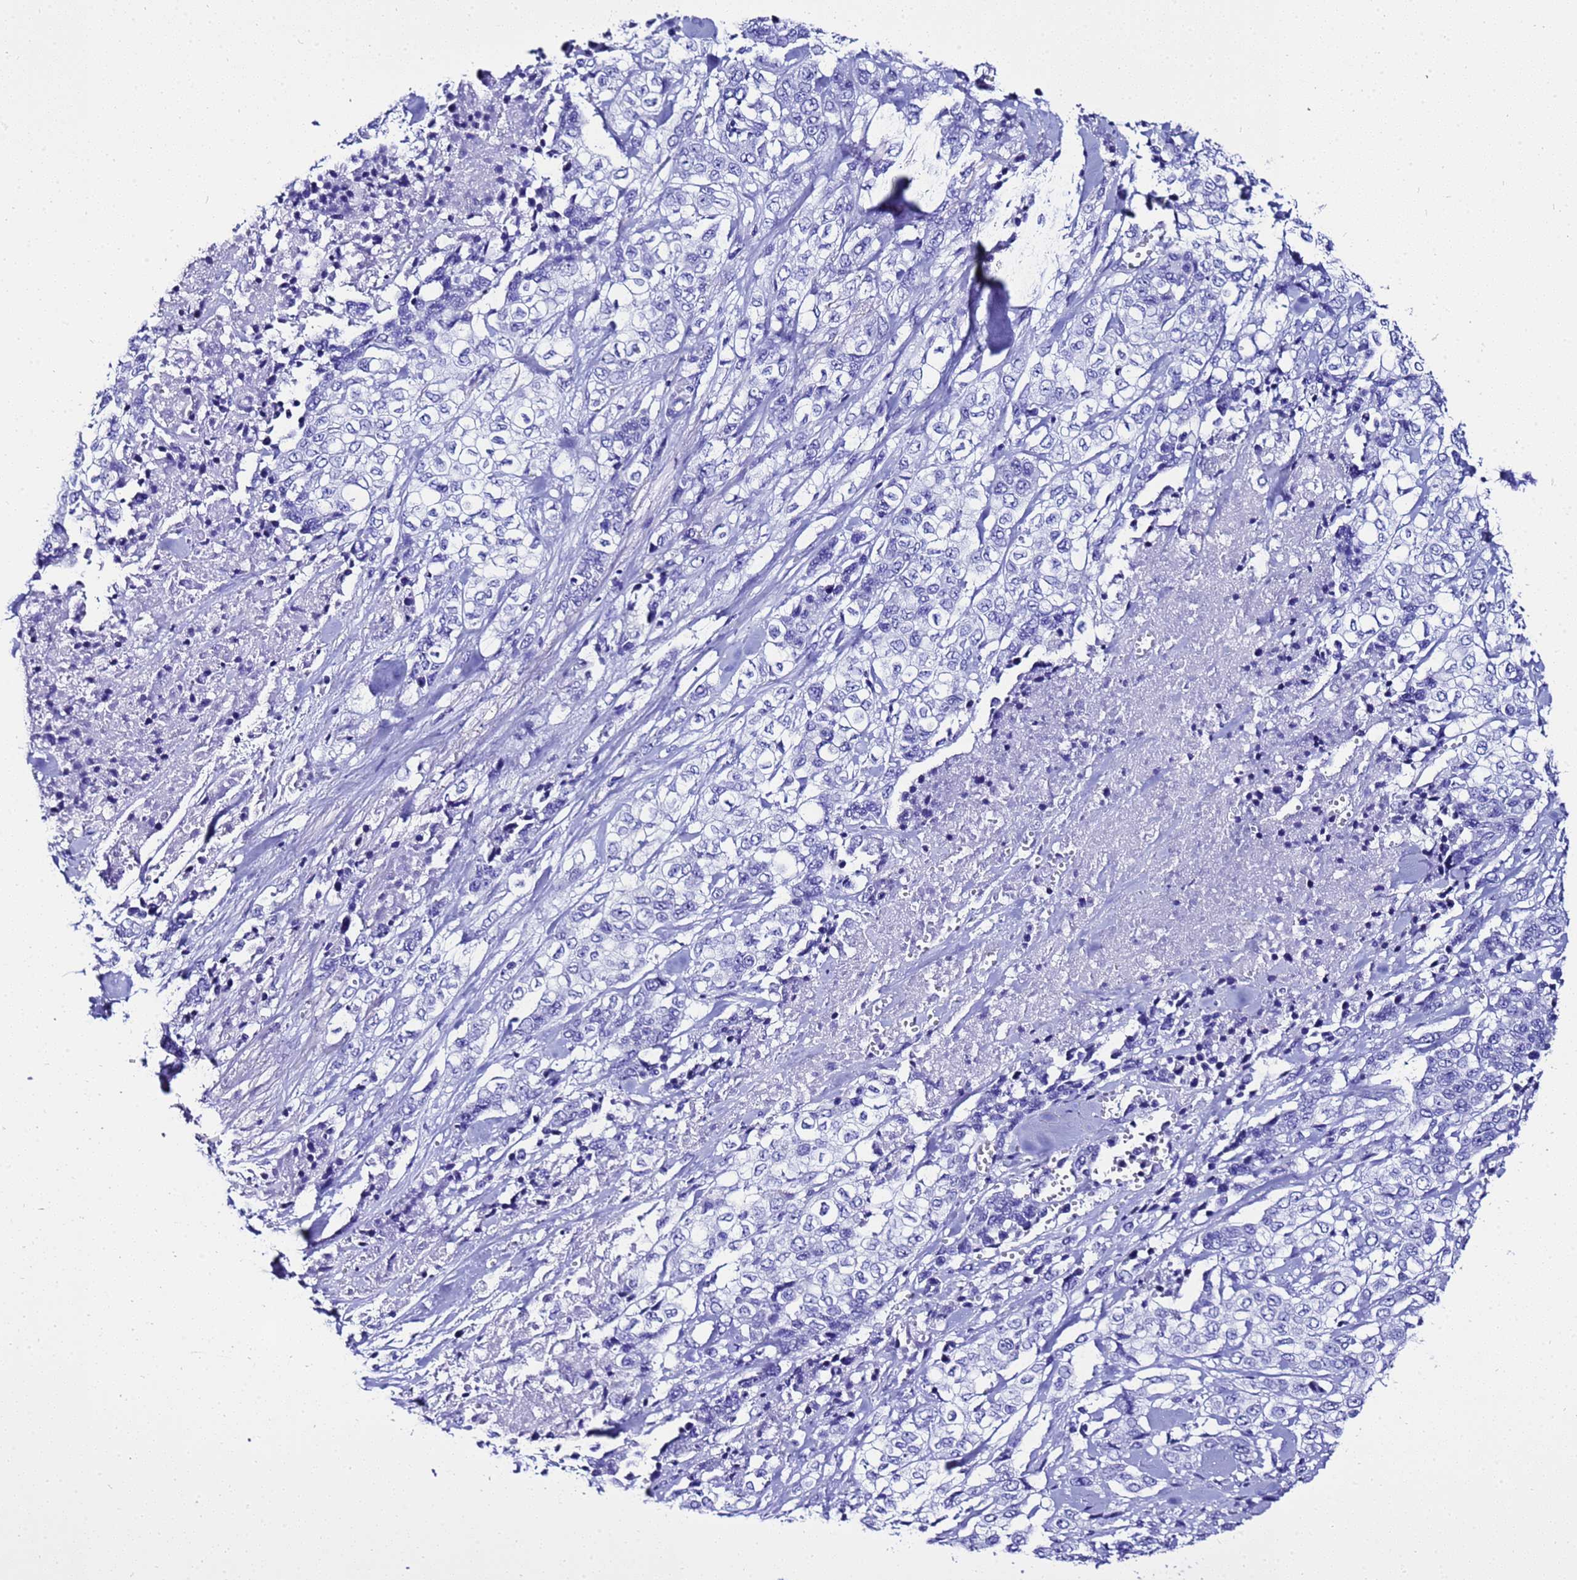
{"staining": {"intensity": "negative", "quantity": "none", "location": "none"}, "tissue": "stomach cancer", "cell_type": "Tumor cells", "image_type": "cancer", "snomed": [{"axis": "morphology", "description": "Adenocarcinoma, NOS"}, {"axis": "topography", "description": "Stomach, upper"}], "caption": "IHC of human stomach cancer (adenocarcinoma) displays no expression in tumor cells. (Brightfield microscopy of DAB (3,3'-diaminobenzidine) IHC at high magnification).", "gene": "LIPF", "patient": {"sex": "male", "age": 62}}